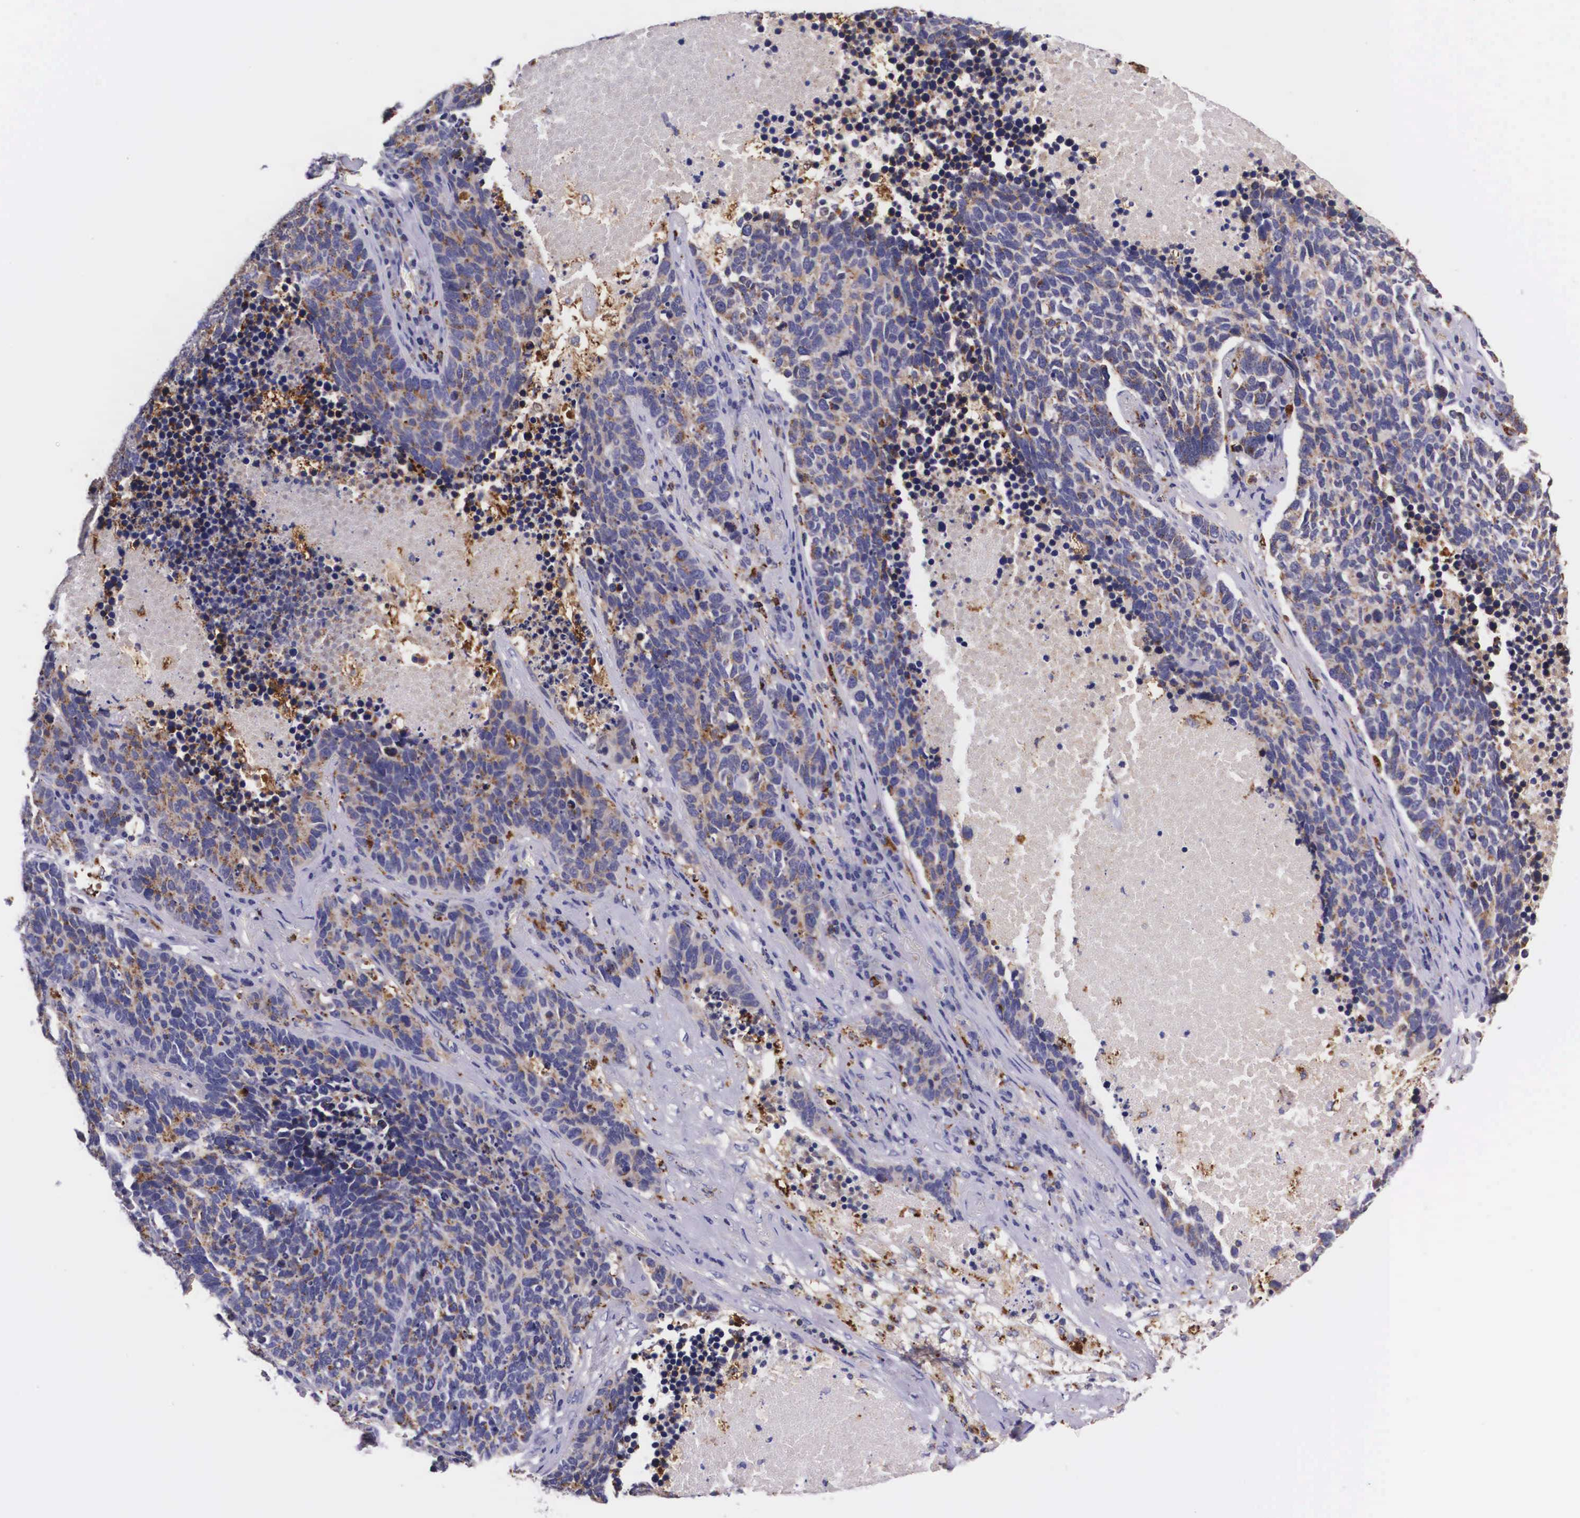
{"staining": {"intensity": "weak", "quantity": "25%-75%", "location": "cytoplasmic/membranous"}, "tissue": "lung cancer", "cell_type": "Tumor cells", "image_type": "cancer", "snomed": [{"axis": "morphology", "description": "Neoplasm, malignant, NOS"}, {"axis": "topography", "description": "Lung"}], "caption": "About 25%-75% of tumor cells in human neoplasm (malignant) (lung) exhibit weak cytoplasmic/membranous protein positivity as visualized by brown immunohistochemical staining.", "gene": "NAGA", "patient": {"sex": "female", "age": 75}}